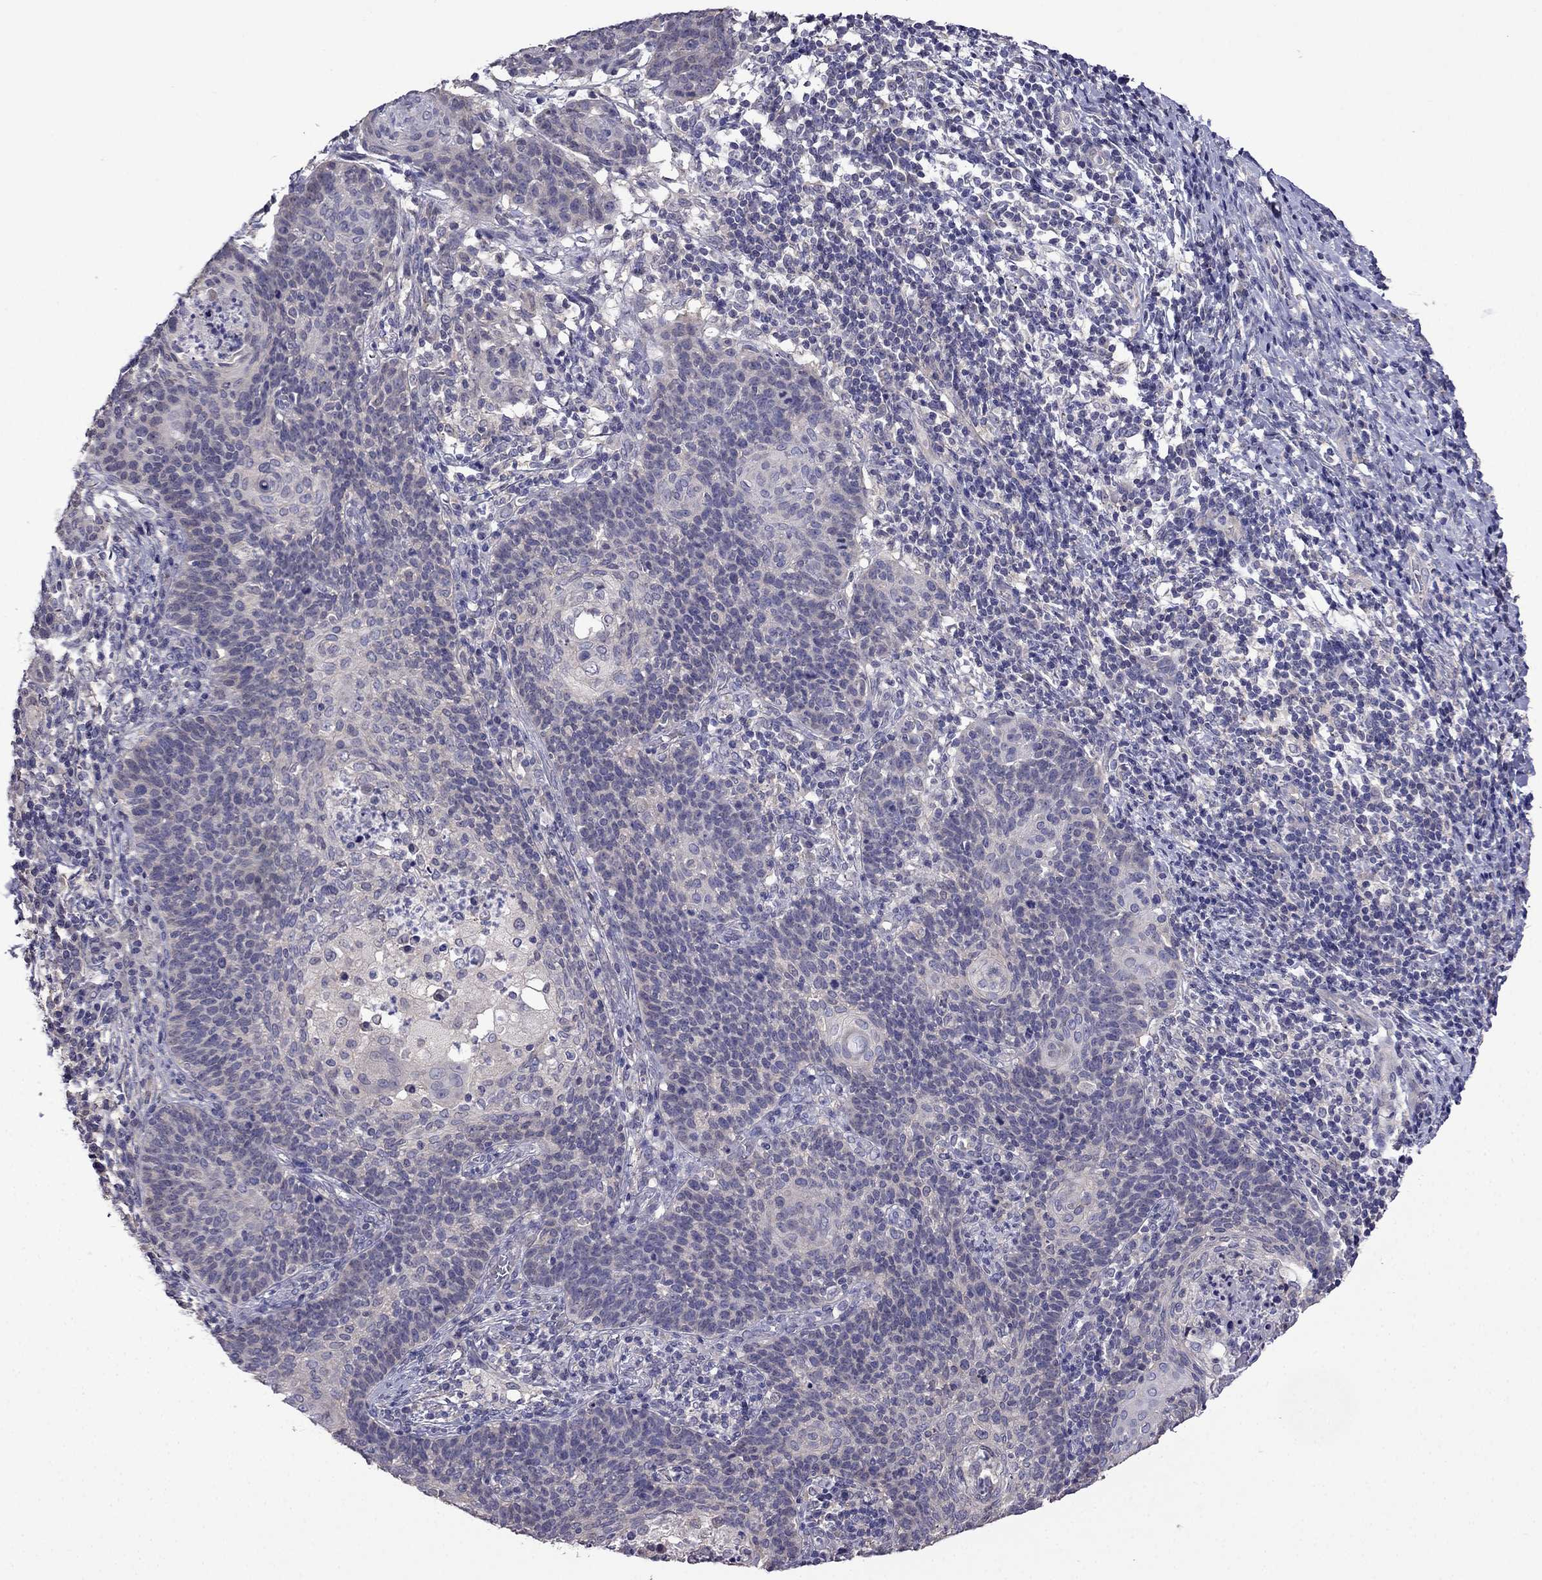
{"staining": {"intensity": "negative", "quantity": "none", "location": "none"}, "tissue": "cervical cancer", "cell_type": "Tumor cells", "image_type": "cancer", "snomed": [{"axis": "morphology", "description": "Squamous cell carcinoma, NOS"}, {"axis": "topography", "description": "Cervix"}], "caption": "Image shows no significant protein staining in tumor cells of squamous cell carcinoma (cervical).", "gene": "SCNN1D", "patient": {"sex": "female", "age": 39}}